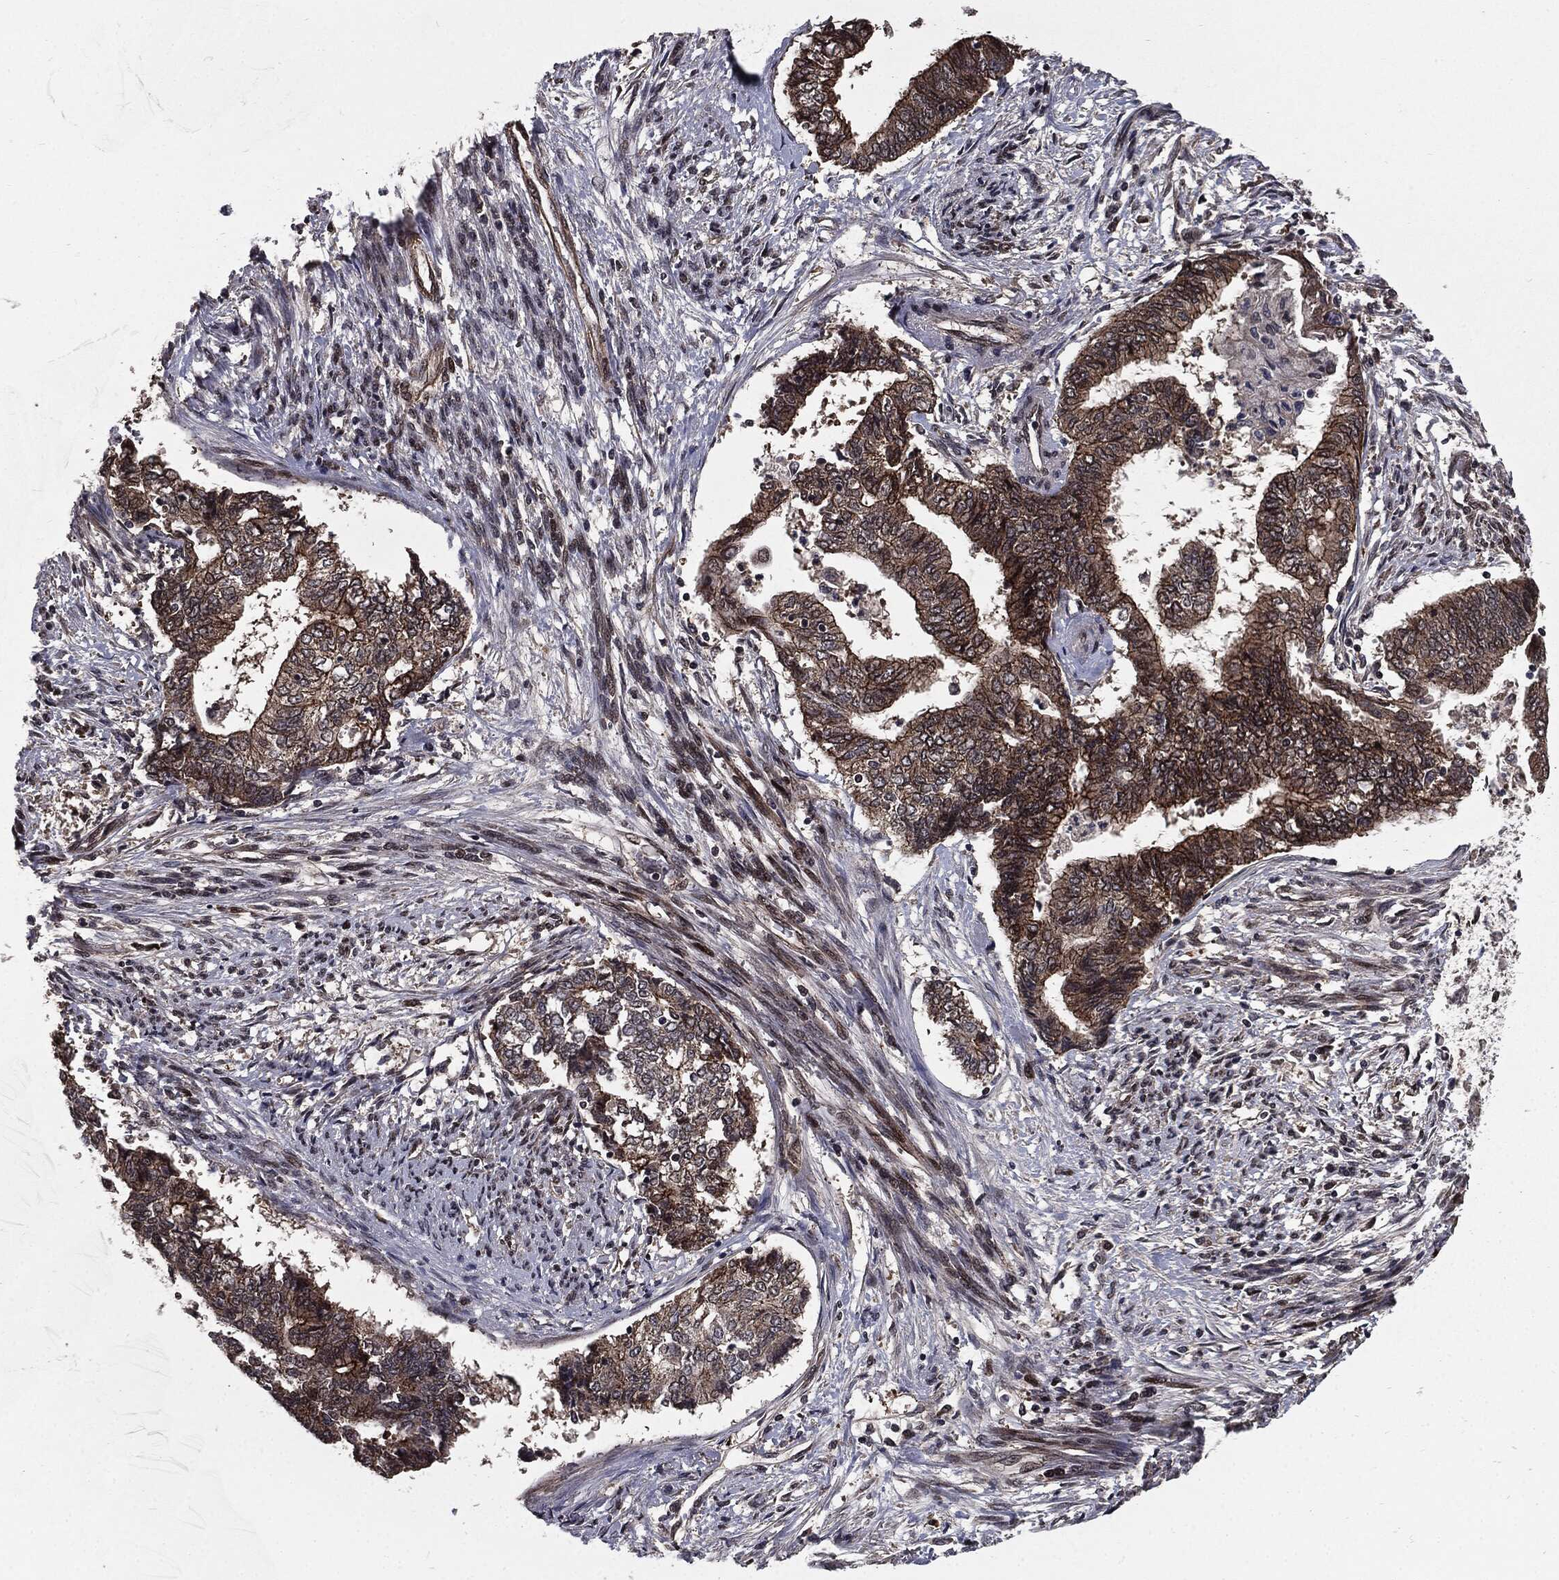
{"staining": {"intensity": "strong", "quantity": "<25%", "location": "cytoplasmic/membranous"}, "tissue": "endometrial cancer", "cell_type": "Tumor cells", "image_type": "cancer", "snomed": [{"axis": "morphology", "description": "Adenocarcinoma, NOS"}, {"axis": "topography", "description": "Endometrium"}], "caption": "Protein expression analysis of human endometrial cancer reveals strong cytoplasmic/membranous staining in about <25% of tumor cells.", "gene": "PTPA", "patient": {"sex": "female", "age": 65}}